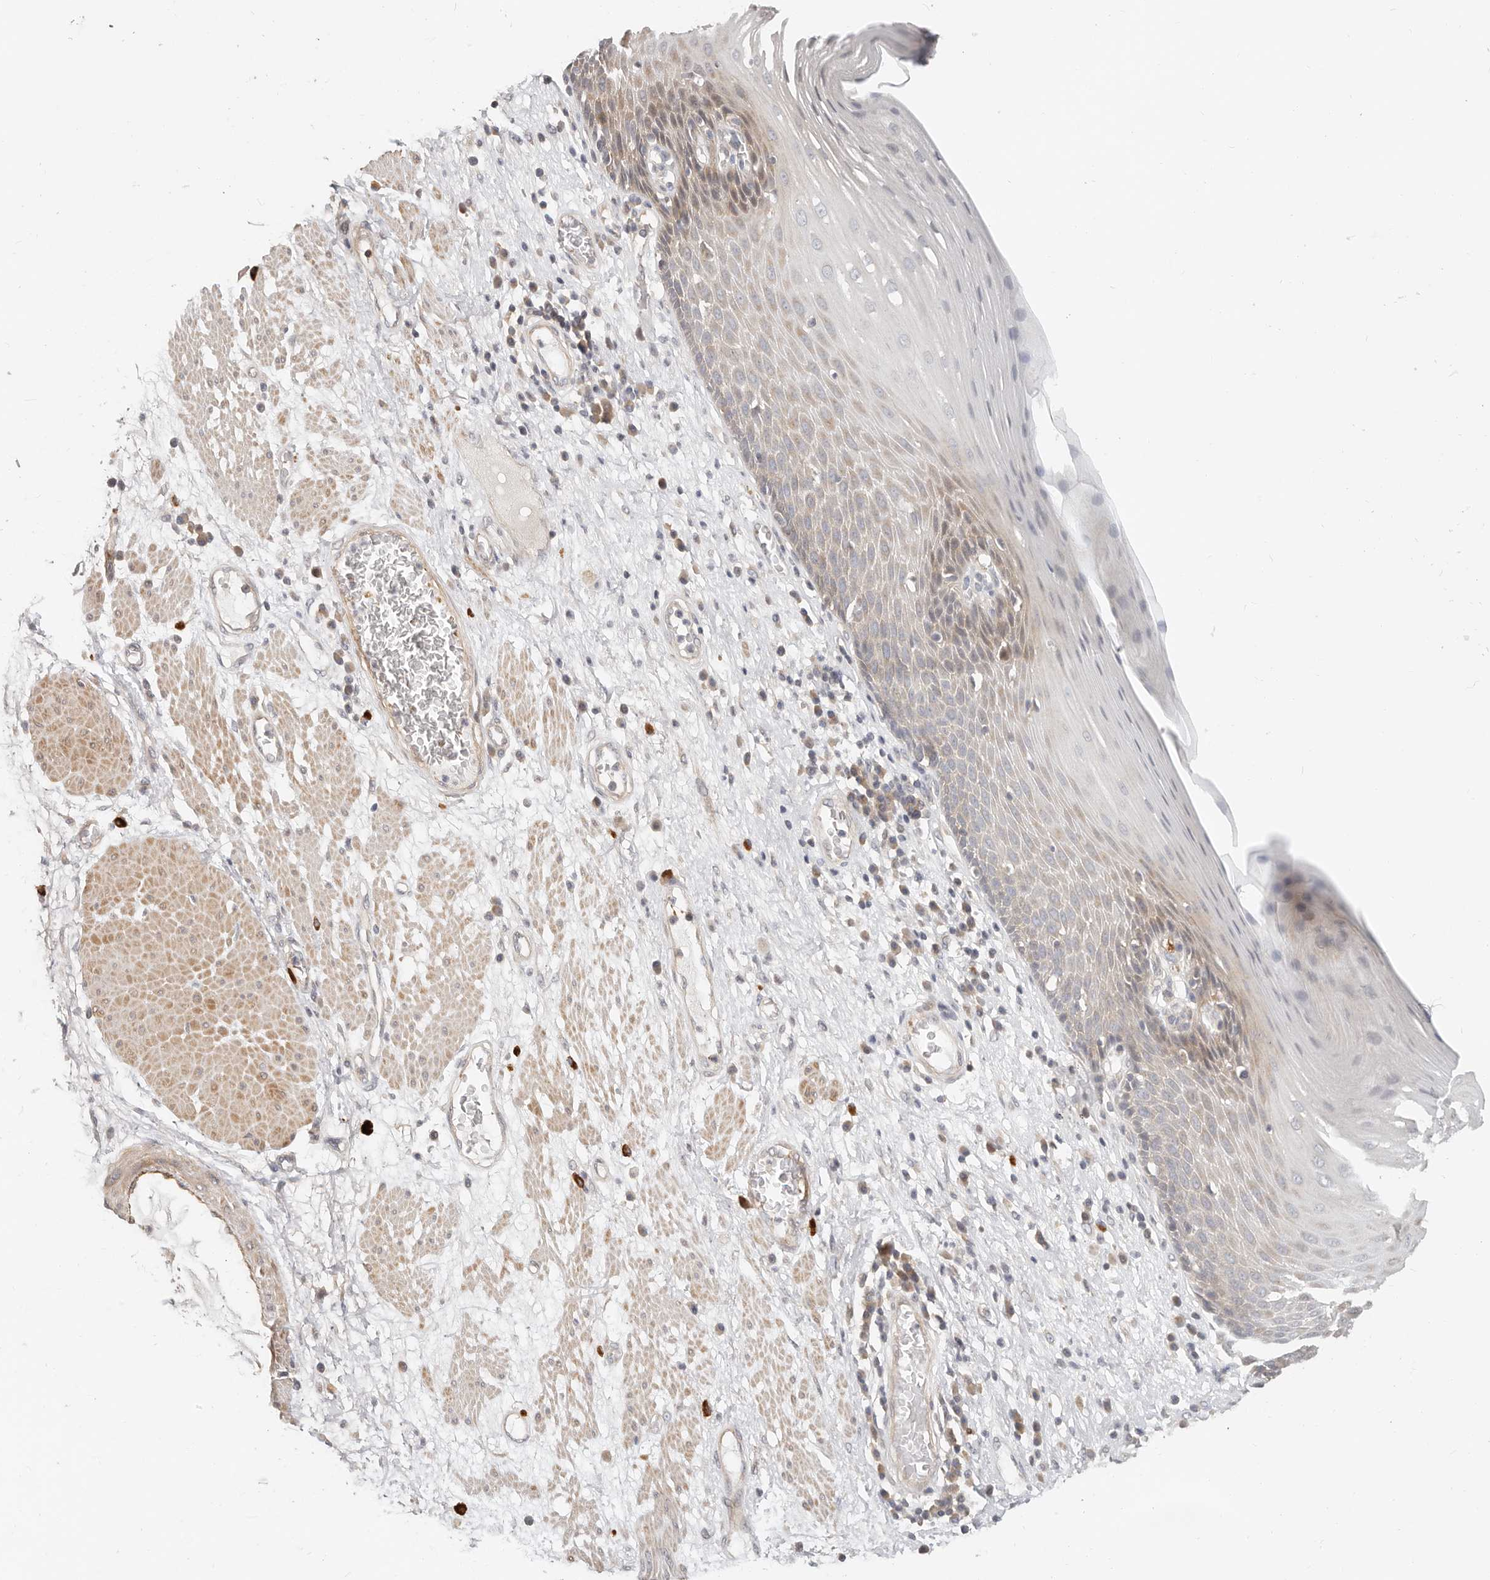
{"staining": {"intensity": "weak", "quantity": "<25%", "location": "cytoplasmic/membranous"}, "tissue": "esophagus", "cell_type": "Squamous epithelial cells", "image_type": "normal", "snomed": [{"axis": "morphology", "description": "Normal tissue, NOS"}, {"axis": "morphology", "description": "Adenocarcinoma, NOS"}, {"axis": "topography", "description": "Esophagus"}], "caption": "Immunohistochemistry (IHC) of benign human esophagus demonstrates no expression in squamous epithelial cells.", "gene": "ZRANB1", "patient": {"sex": "male", "age": 62}}